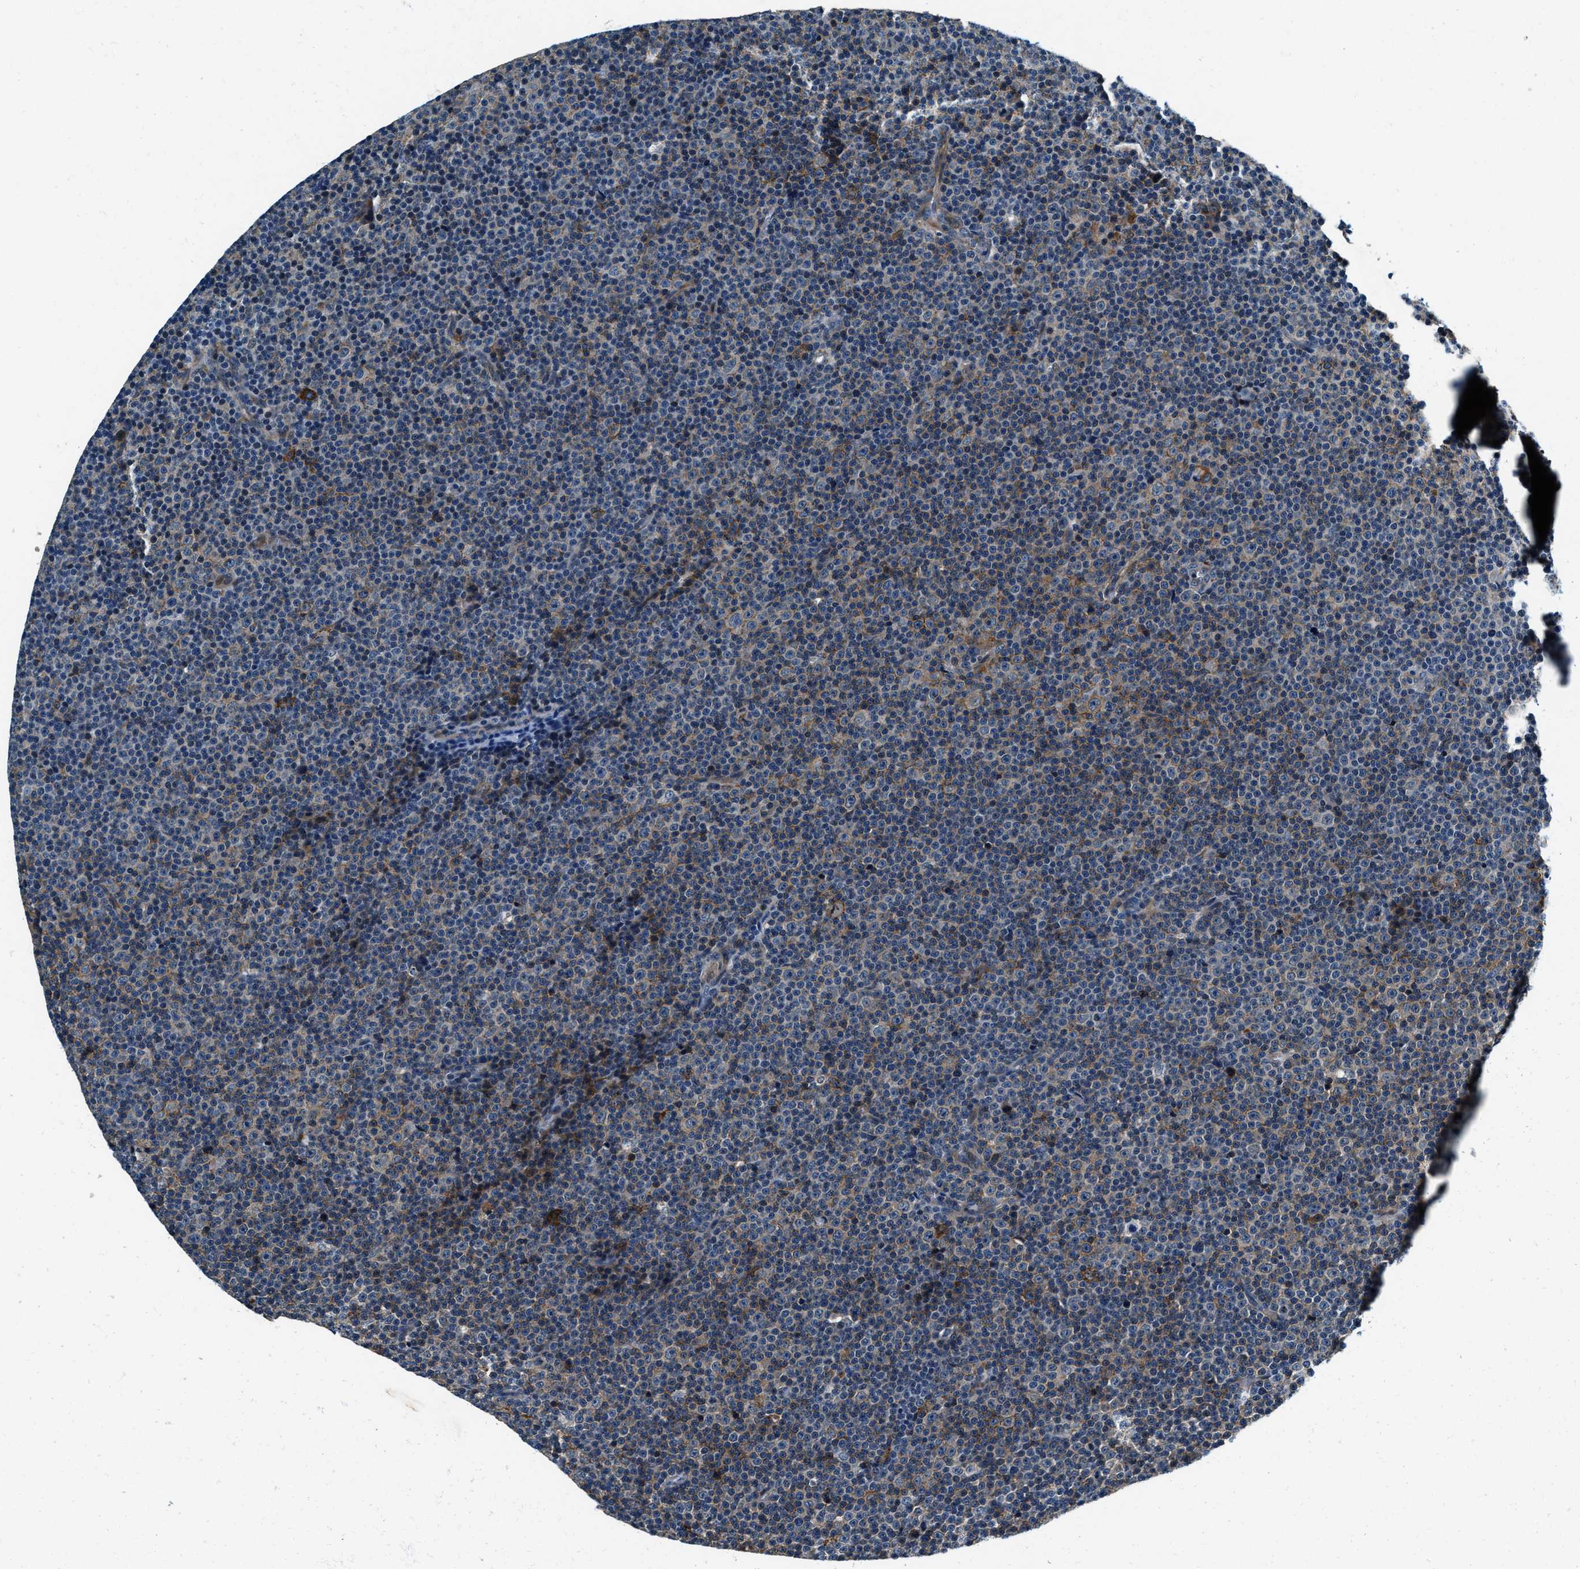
{"staining": {"intensity": "weak", "quantity": "<25%", "location": "cytoplasmic/membranous"}, "tissue": "lymphoma", "cell_type": "Tumor cells", "image_type": "cancer", "snomed": [{"axis": "morphology", "description": "Malignant lymphoma, non-Hodgkin's type, Low grade"}, {"axis": "topography", "description": "Lymph node"}], "caption": "Tumor cells show no significant positivity in lymphoma.", "gene": "C2orf66", "patient": {"sex": "female", "age": 67}}